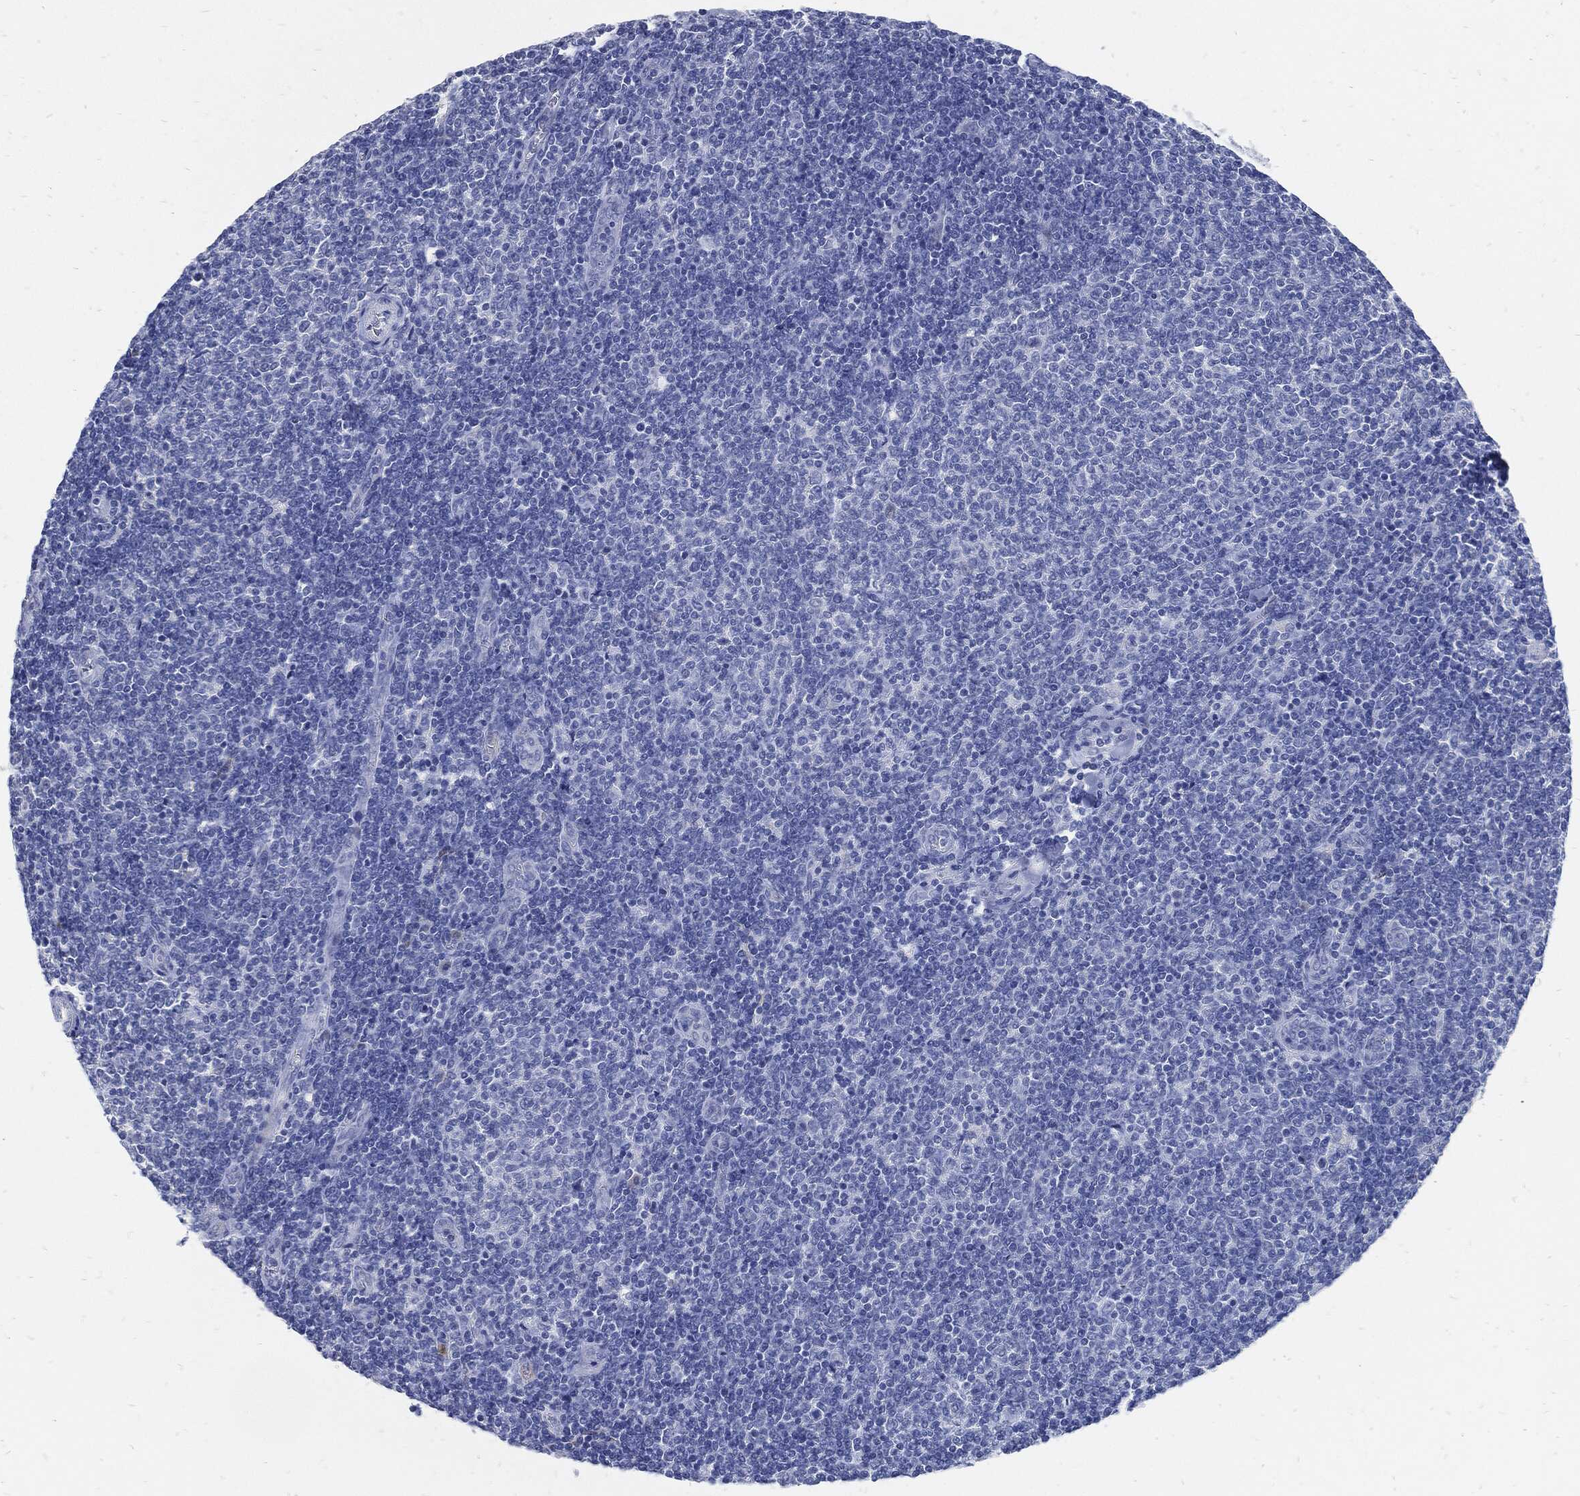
{"staining": {"intensity": "negative", "quantity": "none", "location": "none"}, "tissue": "lymphoma", "cell_type": "Tumor cells", "image_type": "cancer", "snomed": [{"axis": "morphology", "description": "Malignant lymphoma, non-Hodgkin's type, Low grade"}, {"axis": "topography", "description": "Lymph node"}], "caption": "Tumor cells are negative for protein expression in human malignant lymphoma, non-Hodgkin's type (low-grade).", "gene": "FABP4", "patient": {"sex": "male", "age": 52}}